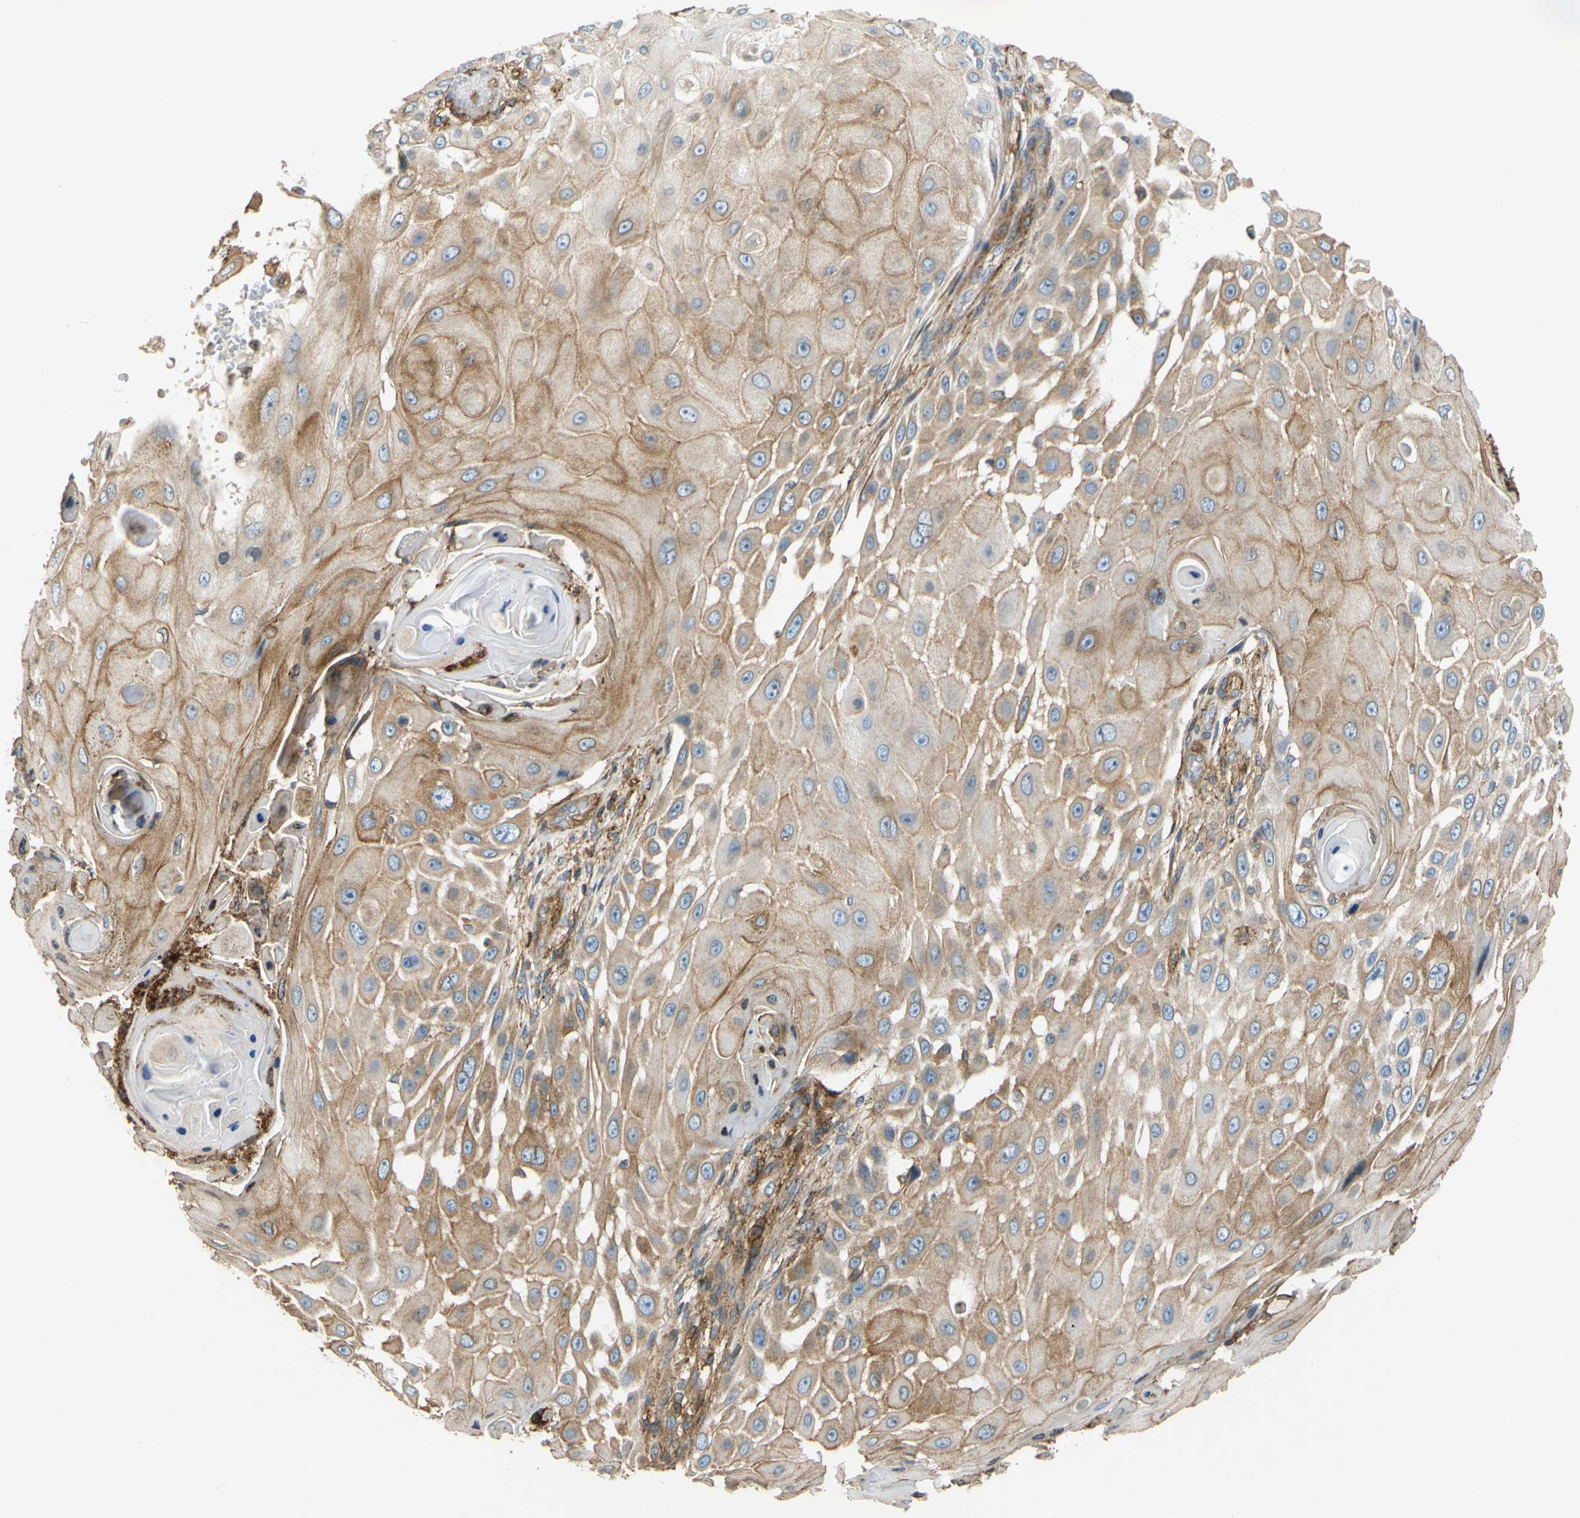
{"staining": {"intensity": "moderate", "quantity": "25%-75%", "location": "cytoplasmic/membranous"}, "tissue": "skin cancer", "cell_type": "Tumor cells", "image_type": "cancer", "snomed": [{"axis": "morphology", "description": "Squamous cell carcinoma, NOS"}, {"axis": "topography", "description": "Skin"}], "caption": "Human skin cancer (squamous cell carcinoma) stained with a brown dye displays moderate cytoplasmic/membranous positive positivity in approximately 25%-75% of tumor cells.", "gene": "POR", "patient": {"sex": "female", "age": 44}}